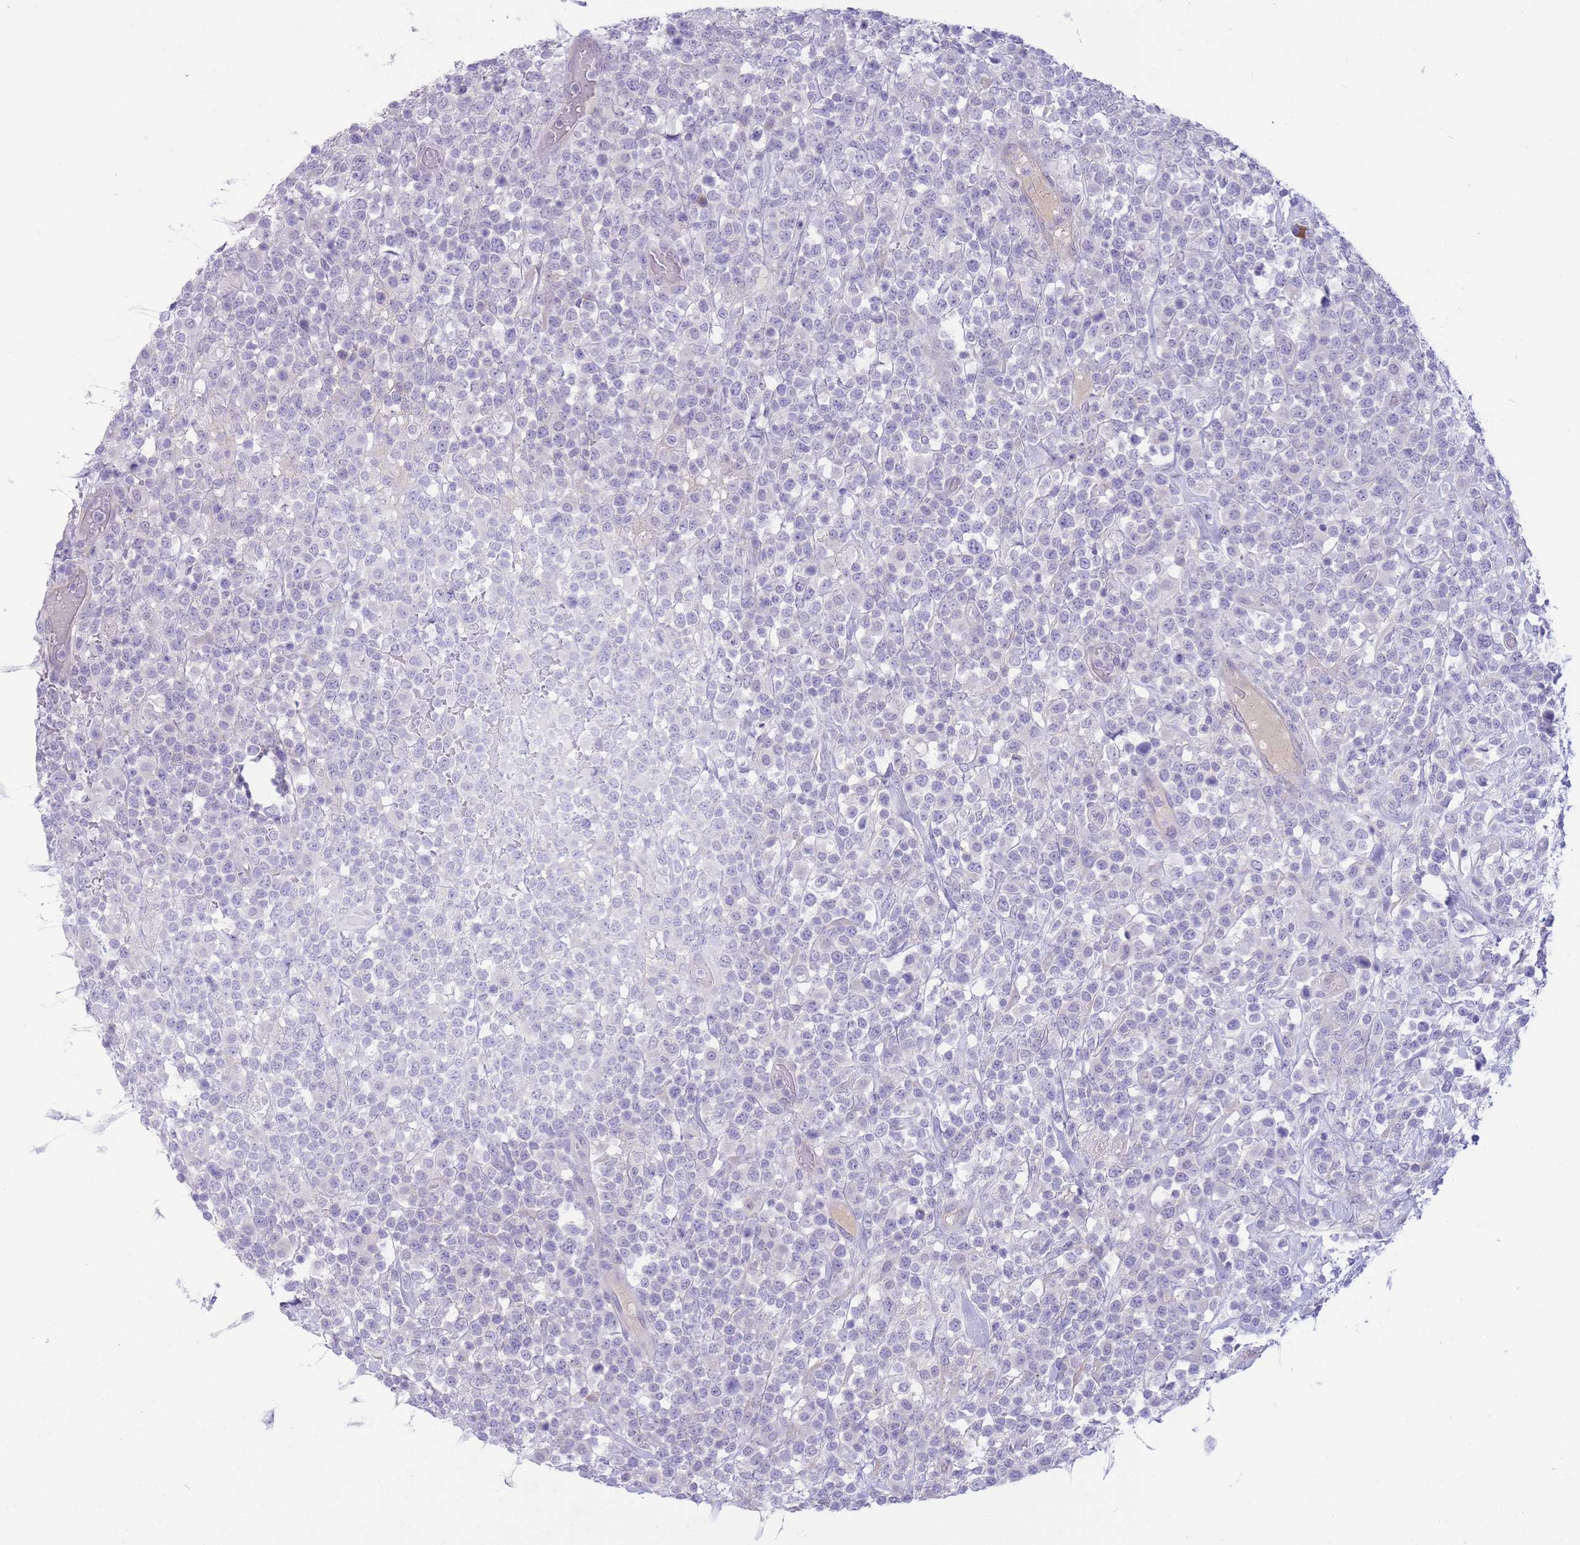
{"staining": {"intensity": "negative", "quantity": "none", "location": "none"}, "tissue": "lymphoma", "cell_type": "Tumor cells", "image_type": "cancer", "snomed": [{"axis": "morphology", "description": "Malignant lymphoma, non-Hodgkin's type, High grade"}, {"axis": "topography", "description": "Colon"}], "caption": "The immunohistochemistry photomicrograph has no significant expression in tumor cells of lymphoma tissue.", "gene": "ASAP3", "patient": {"sex": "female", "age": 53}}